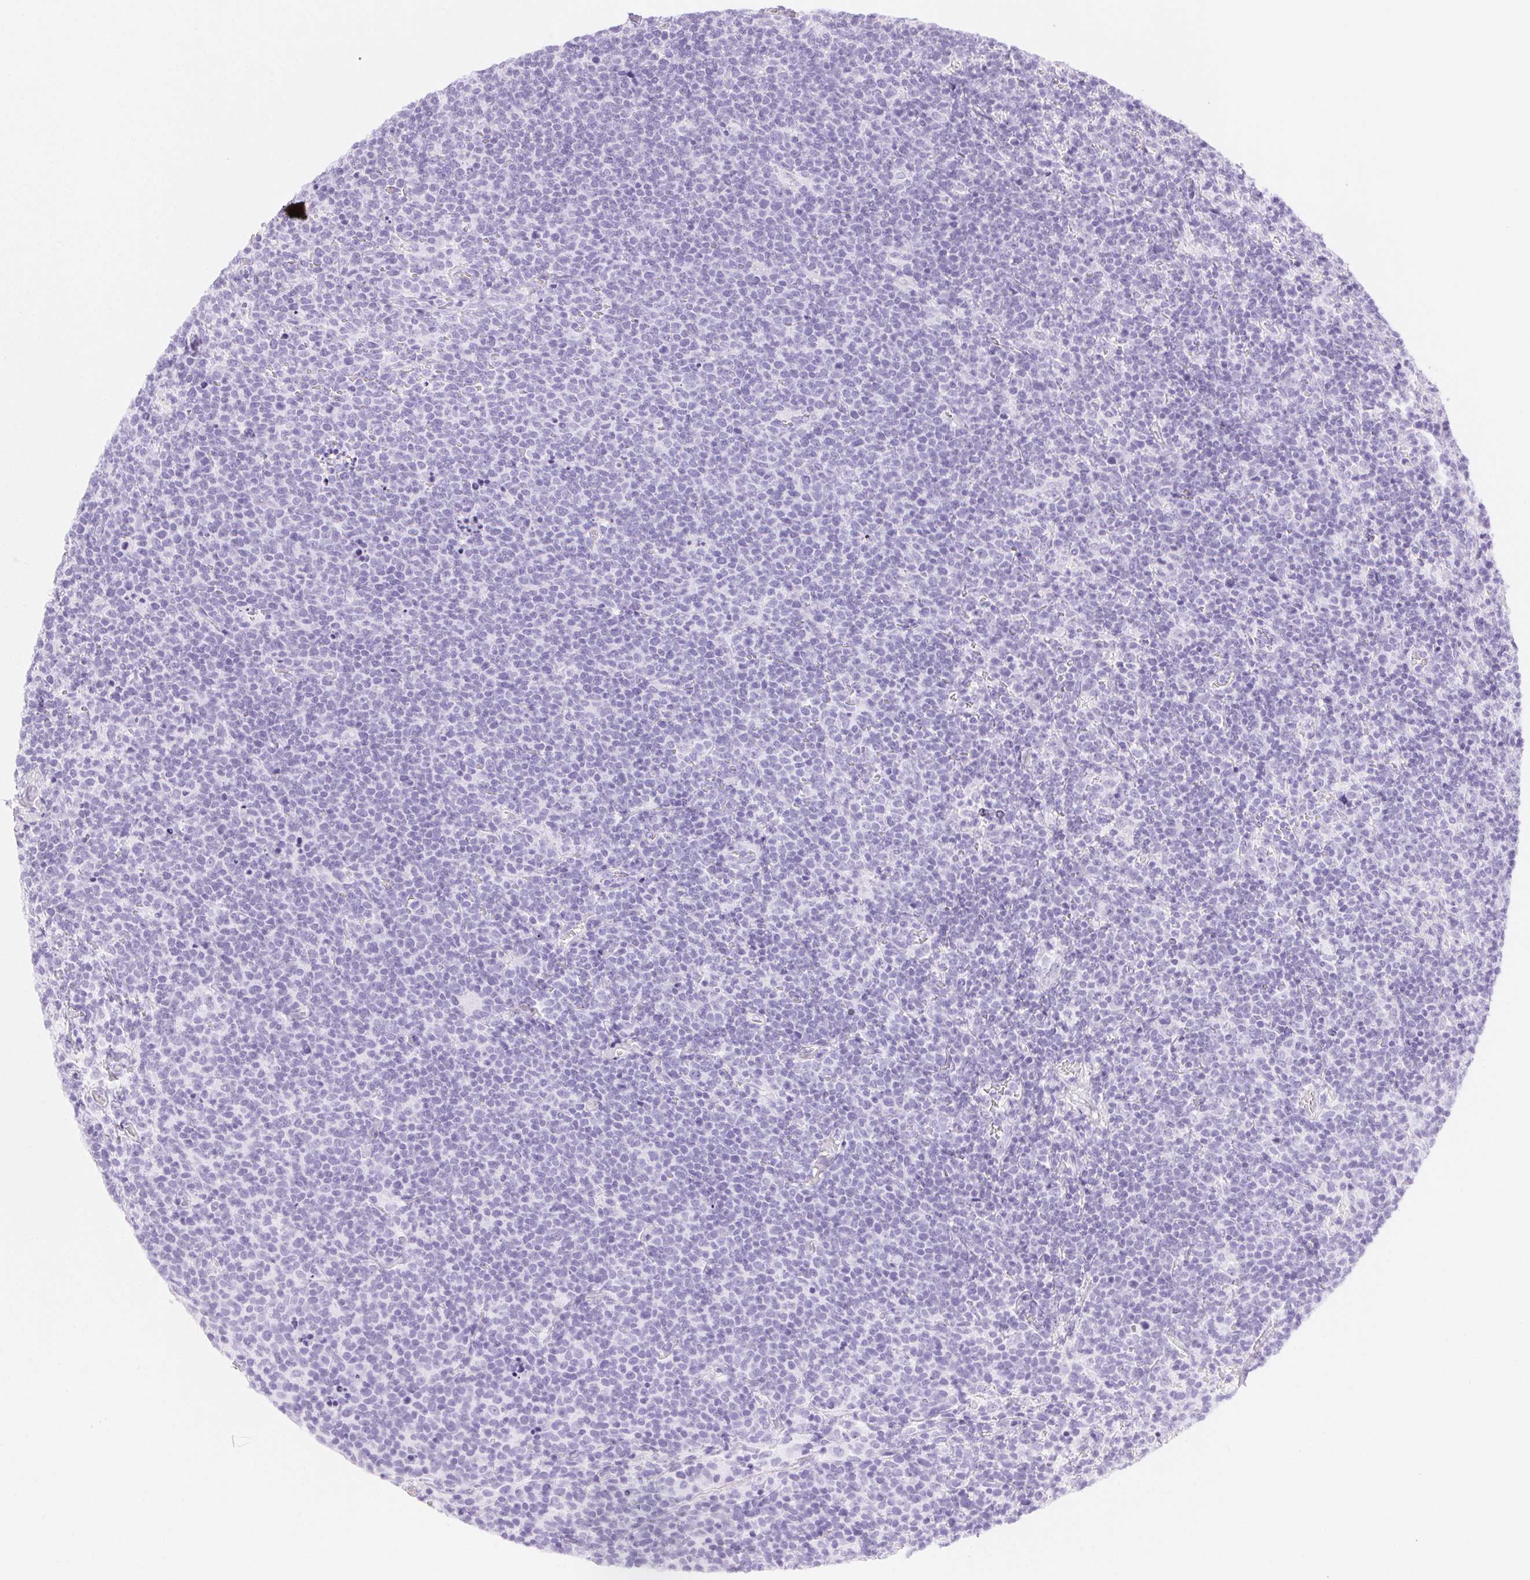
{"staining": {"intensity": "negative", "quantity": "none", "location": "none"}, "tissue": "lymphoma", "cell_type": "Tumor cells", "image_type": "cancer", "snomed": [{"axis": "morphology", "description": "Malignant lymphoma, non-Hodgkin's type, High grade"}, {"axis": "topography", "description": "Lymph node"}], "caption": "A high-resolution histopathology image shows immunohistochemistry (IHC) staining of malignant lymphoma, non-Hodgkin's type (high-grade), which shows no significant positivity in tumor cells.", "gene": "CLDN16", "patient": {"sex": "male", "age": 61}}